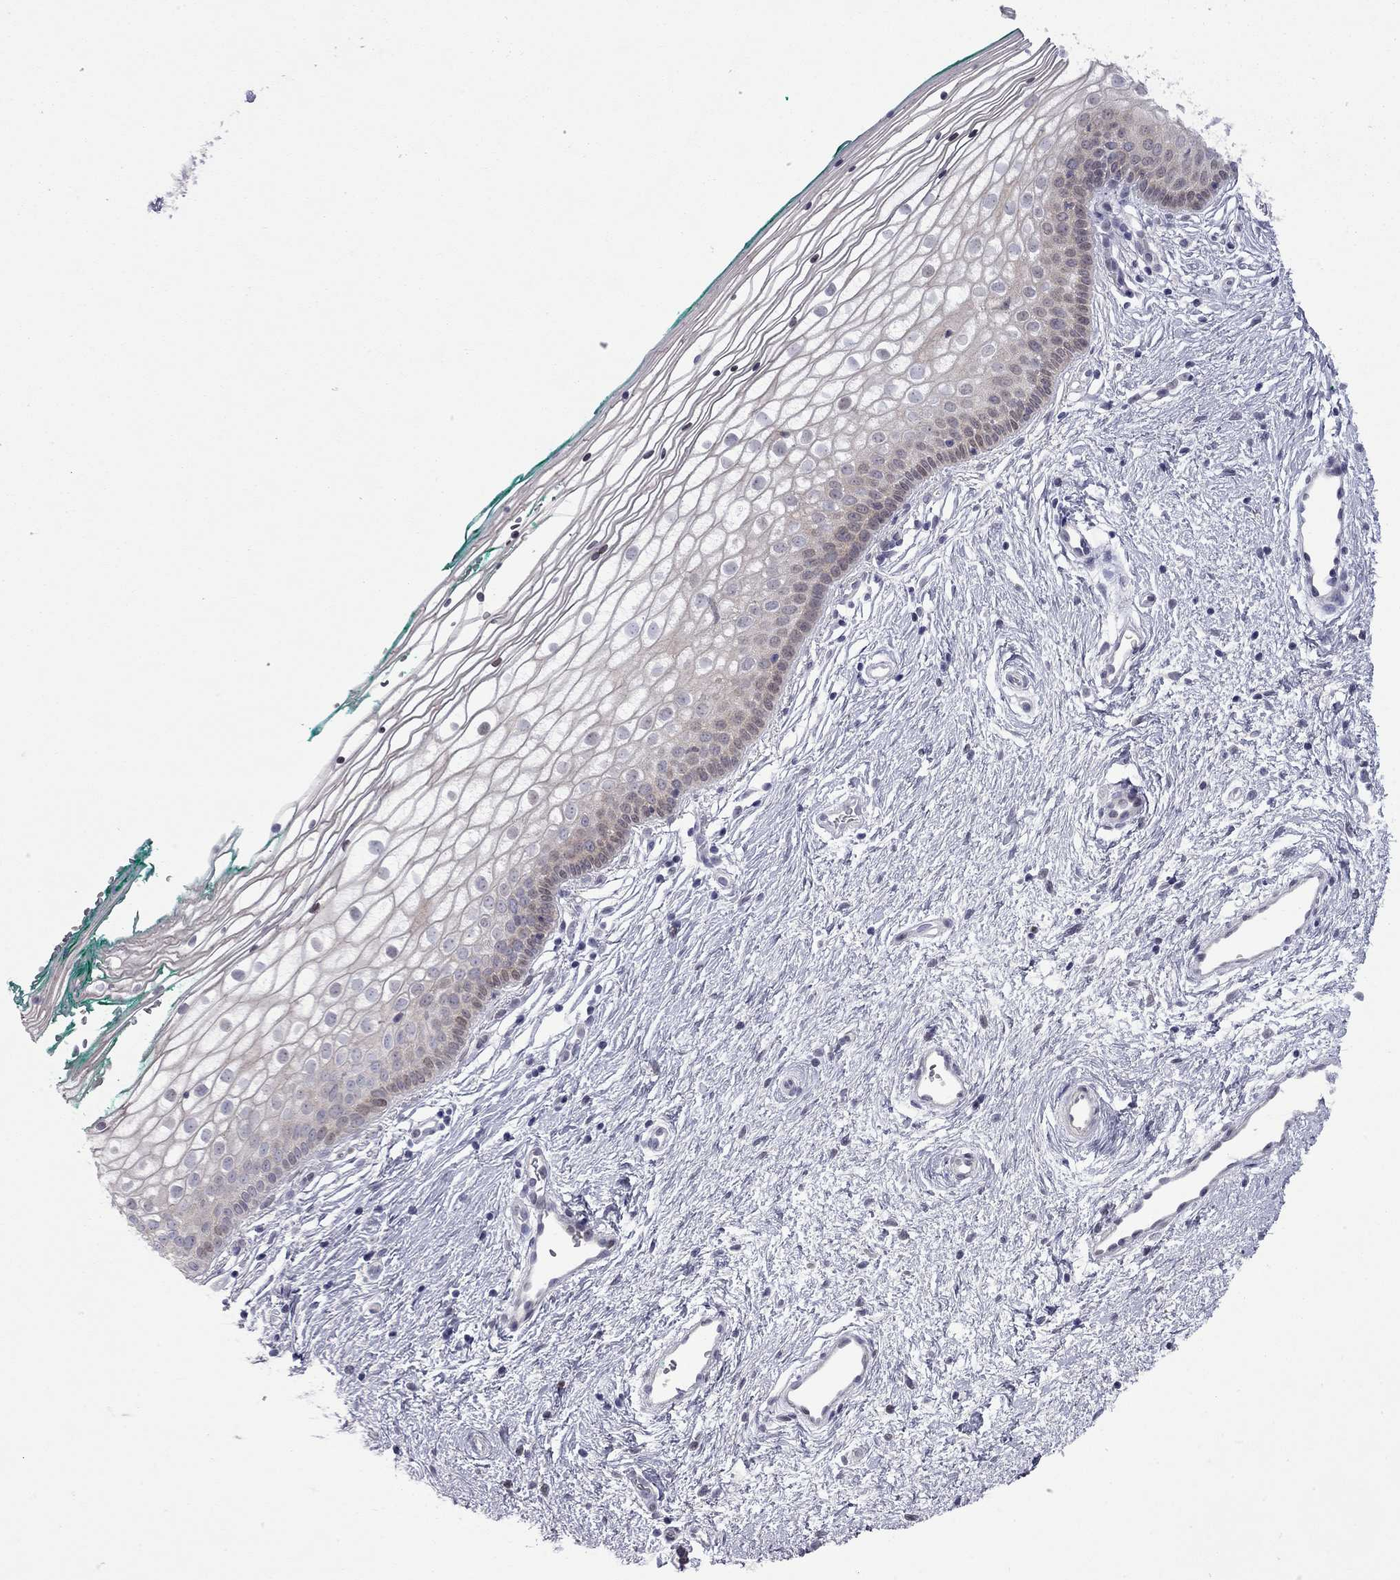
{"staining": {"intensity": "negative", "quantity": "none", "location": "none"}, "tissue": "vagina", "cell_type": "Squamous epithelial cells", "image_type": "normal", "snomed": [{"axis": "morphology", "description": "Normal tissue, NOS"}, {"axis": "topography", "description": "Vagina"}], "caption": "This is a micrograph of immunohistochemistry staining of benign vagina, which shows no staining in squamous epithelial cells. The staining was performed using DAB (3,3'-diaminobenzidine) to visualize the protein expression in brown, while the nuclei were stained in blue with hematoxylin (Magnification: 20x).", "gene": "NRARP", "patient": {"sex": "female", "age": 36}}